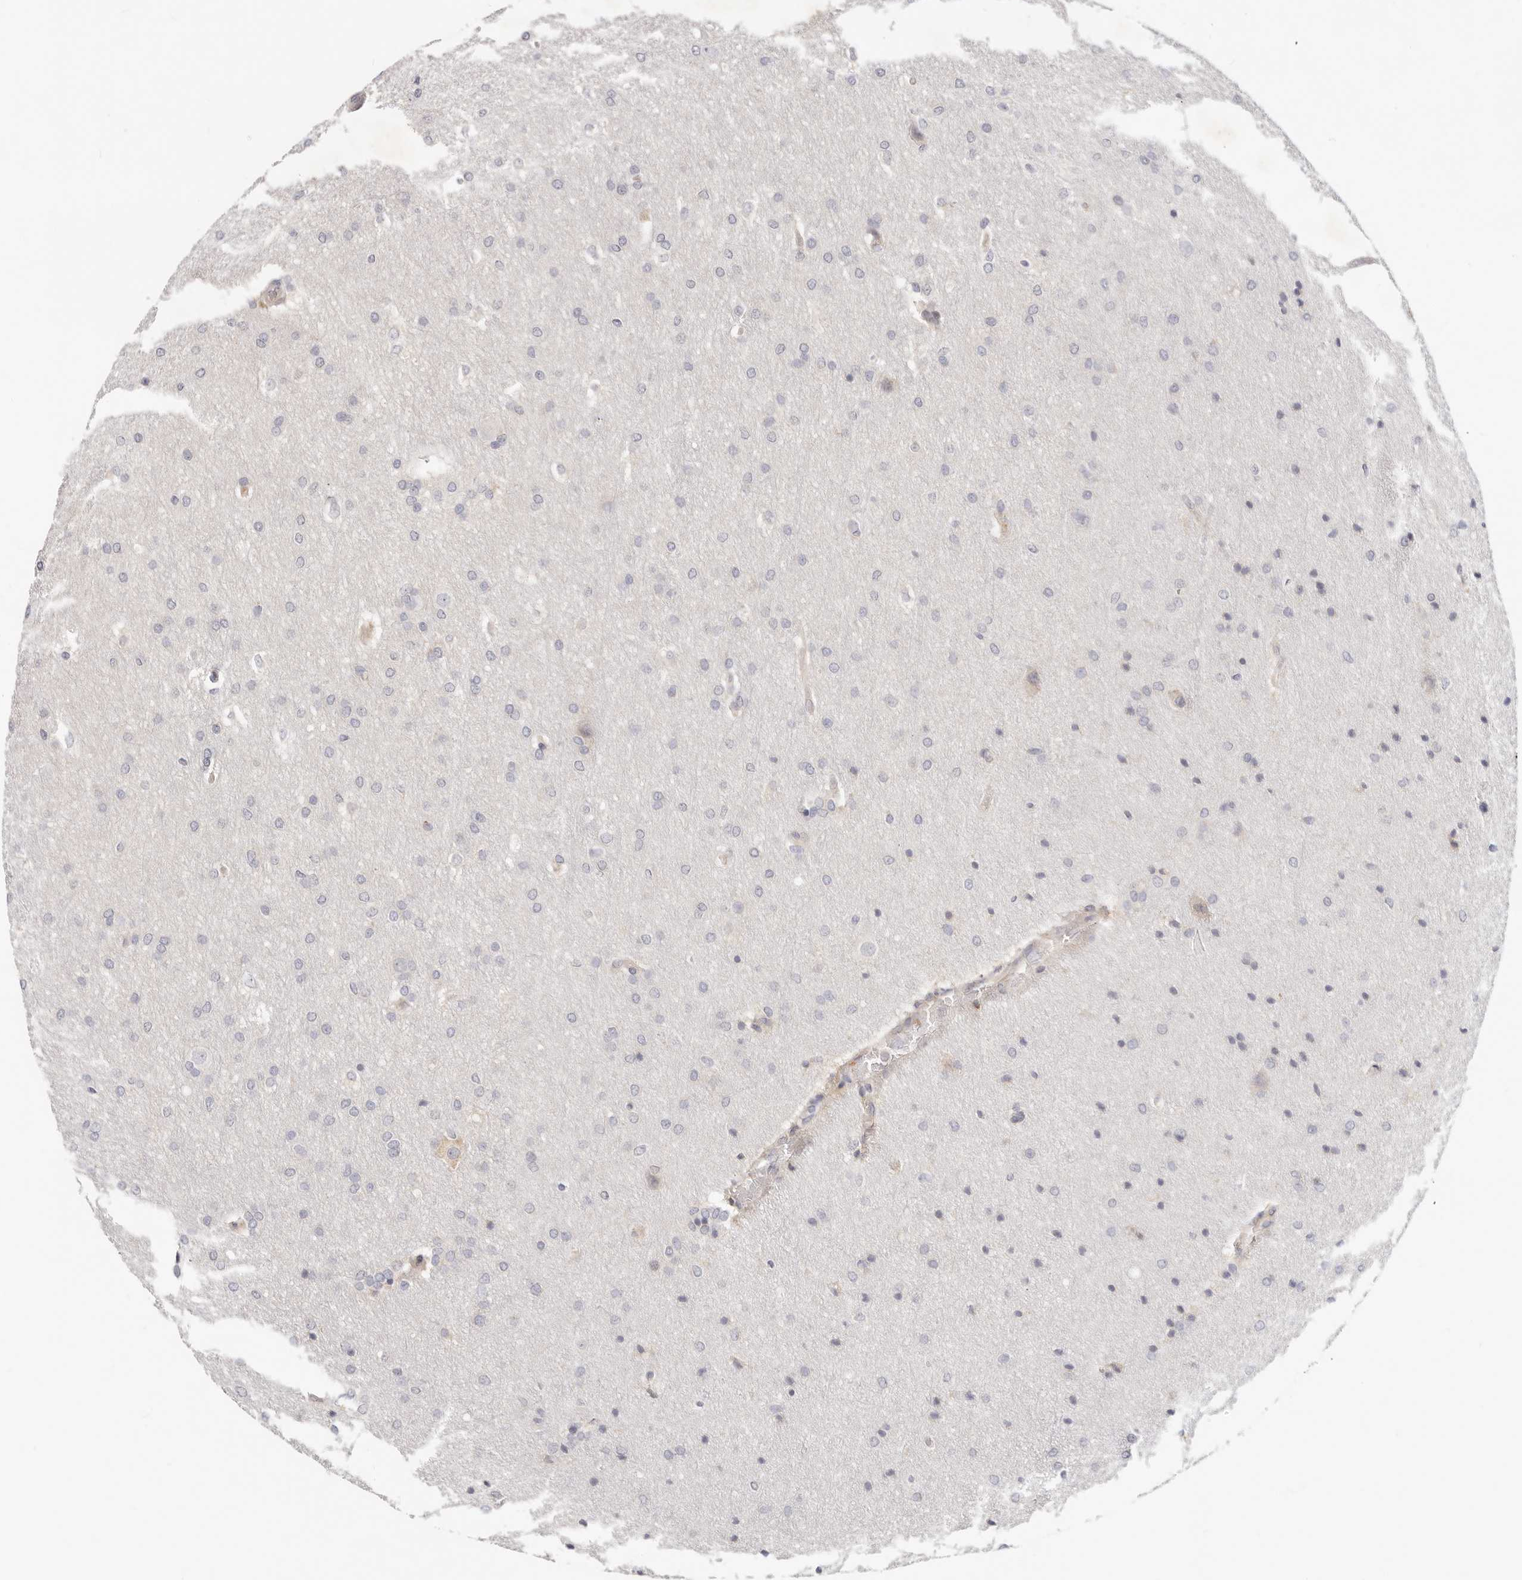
{"staining": {"intensity": "negative", "quantity": "none", "location": "none"}, "tissue": "glioma", "cell_type": "Tumor cells", "image_type": "cancer", "snomed": [{"axis": "morphology", "description": "Glioma, malignant, Low grade"}, {"axis": "topography", "description": "Brain"}], "caption": "Glioma was stained to show a protein in brown. There is no significant expression in tumor cells.", "gene": "TFB2M", "patient": {"sex": "female", "age": 37}}